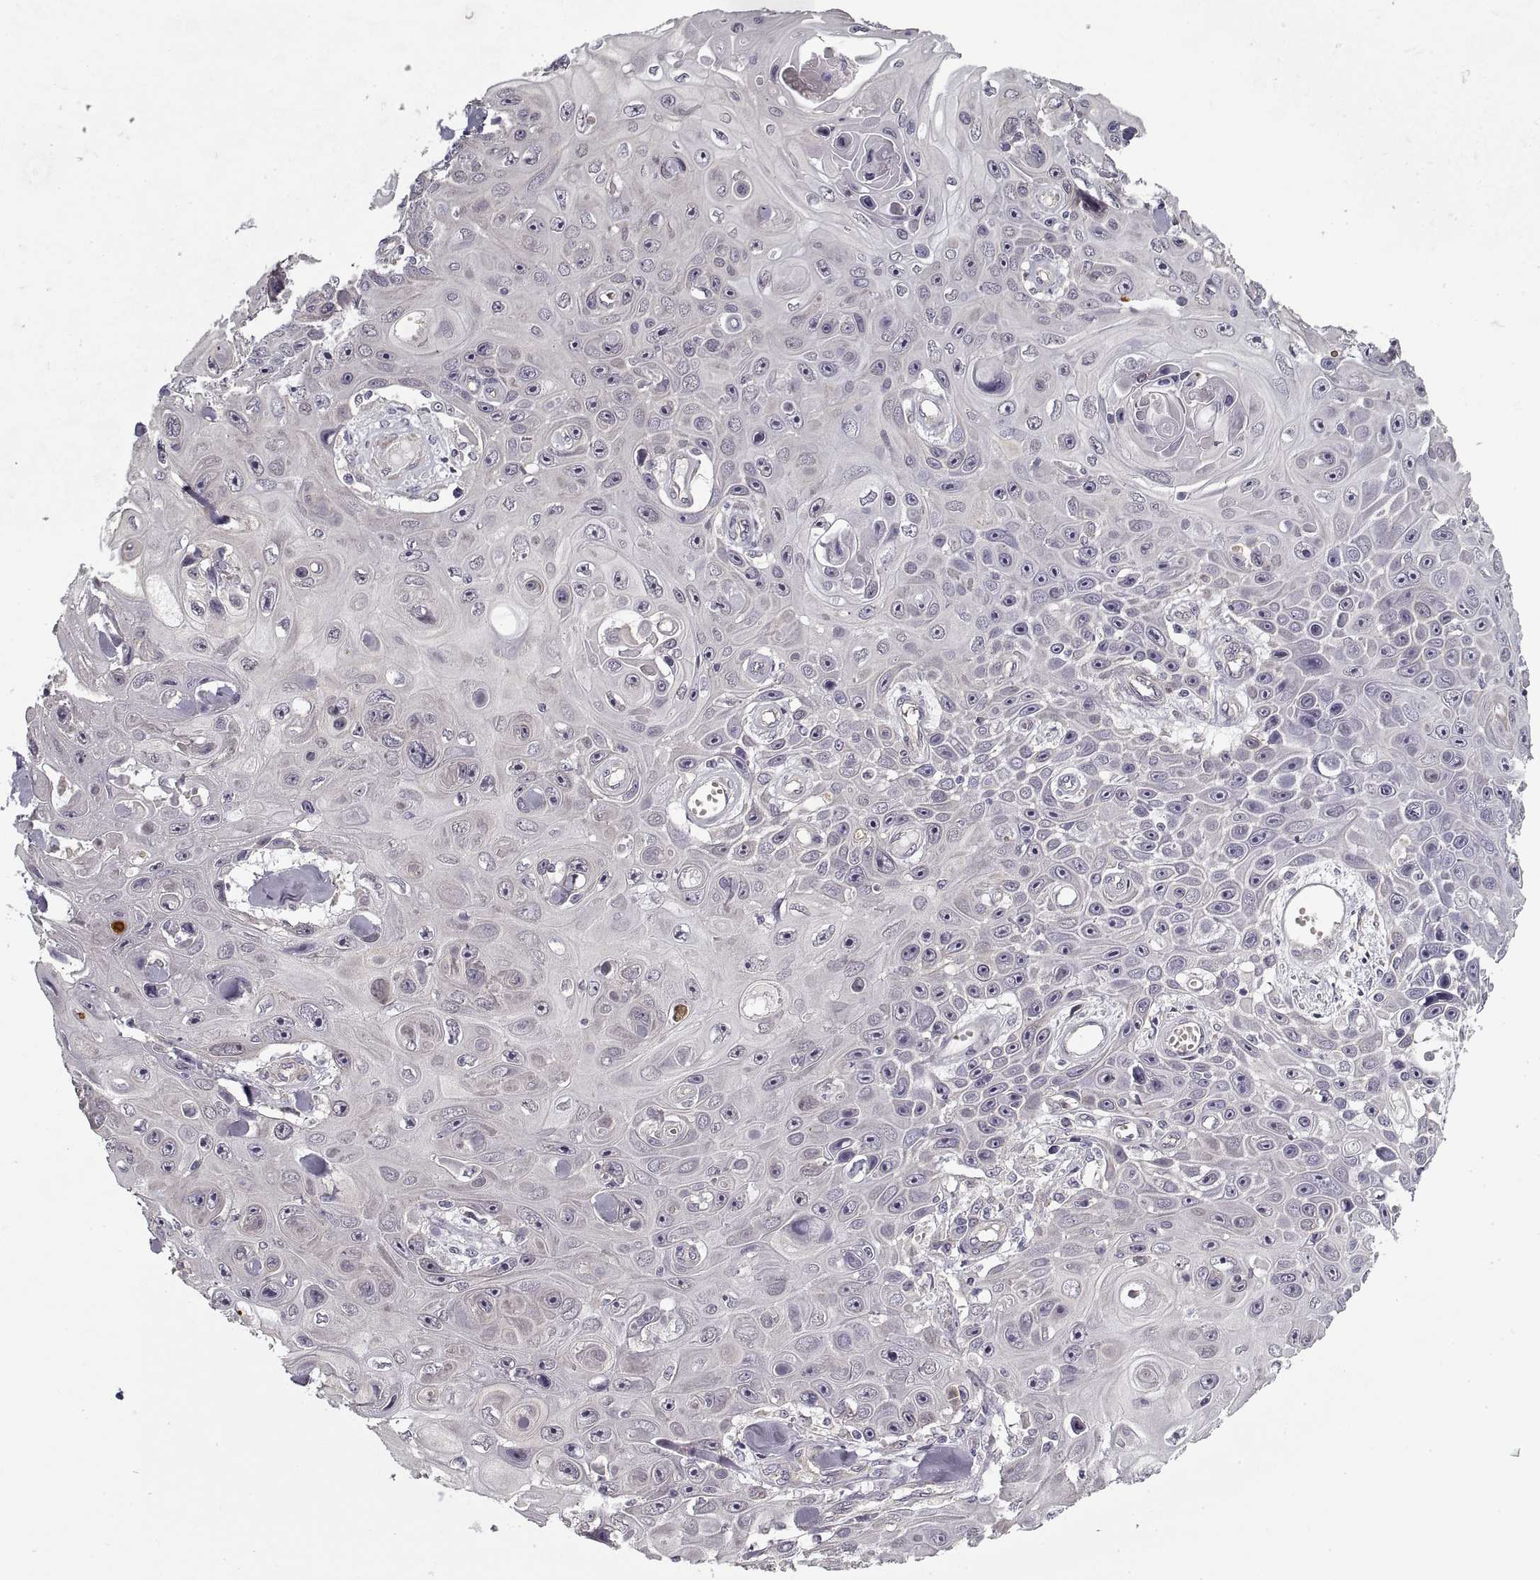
{"staining": {"intensity": "negative", "quantity": "none", "location": "none"}, "tissue": "skin cancer", "cell_type": "Tumor cells", "image_type": "cancer", "snomed": [{"axis": "morphology", "description": "Squamous cell carcinoma, NOS"}, {"axis": "topography", "description": "Skin"}], "caption": "IHC photomicrograph of neoplastic tissue: human skin cancer (squamous cell carcinoma) stained with DAB displays no significant protein staining in tumor cells.", "gene": "LAMB2", "patient": {"sex": "male", "age": 82}}